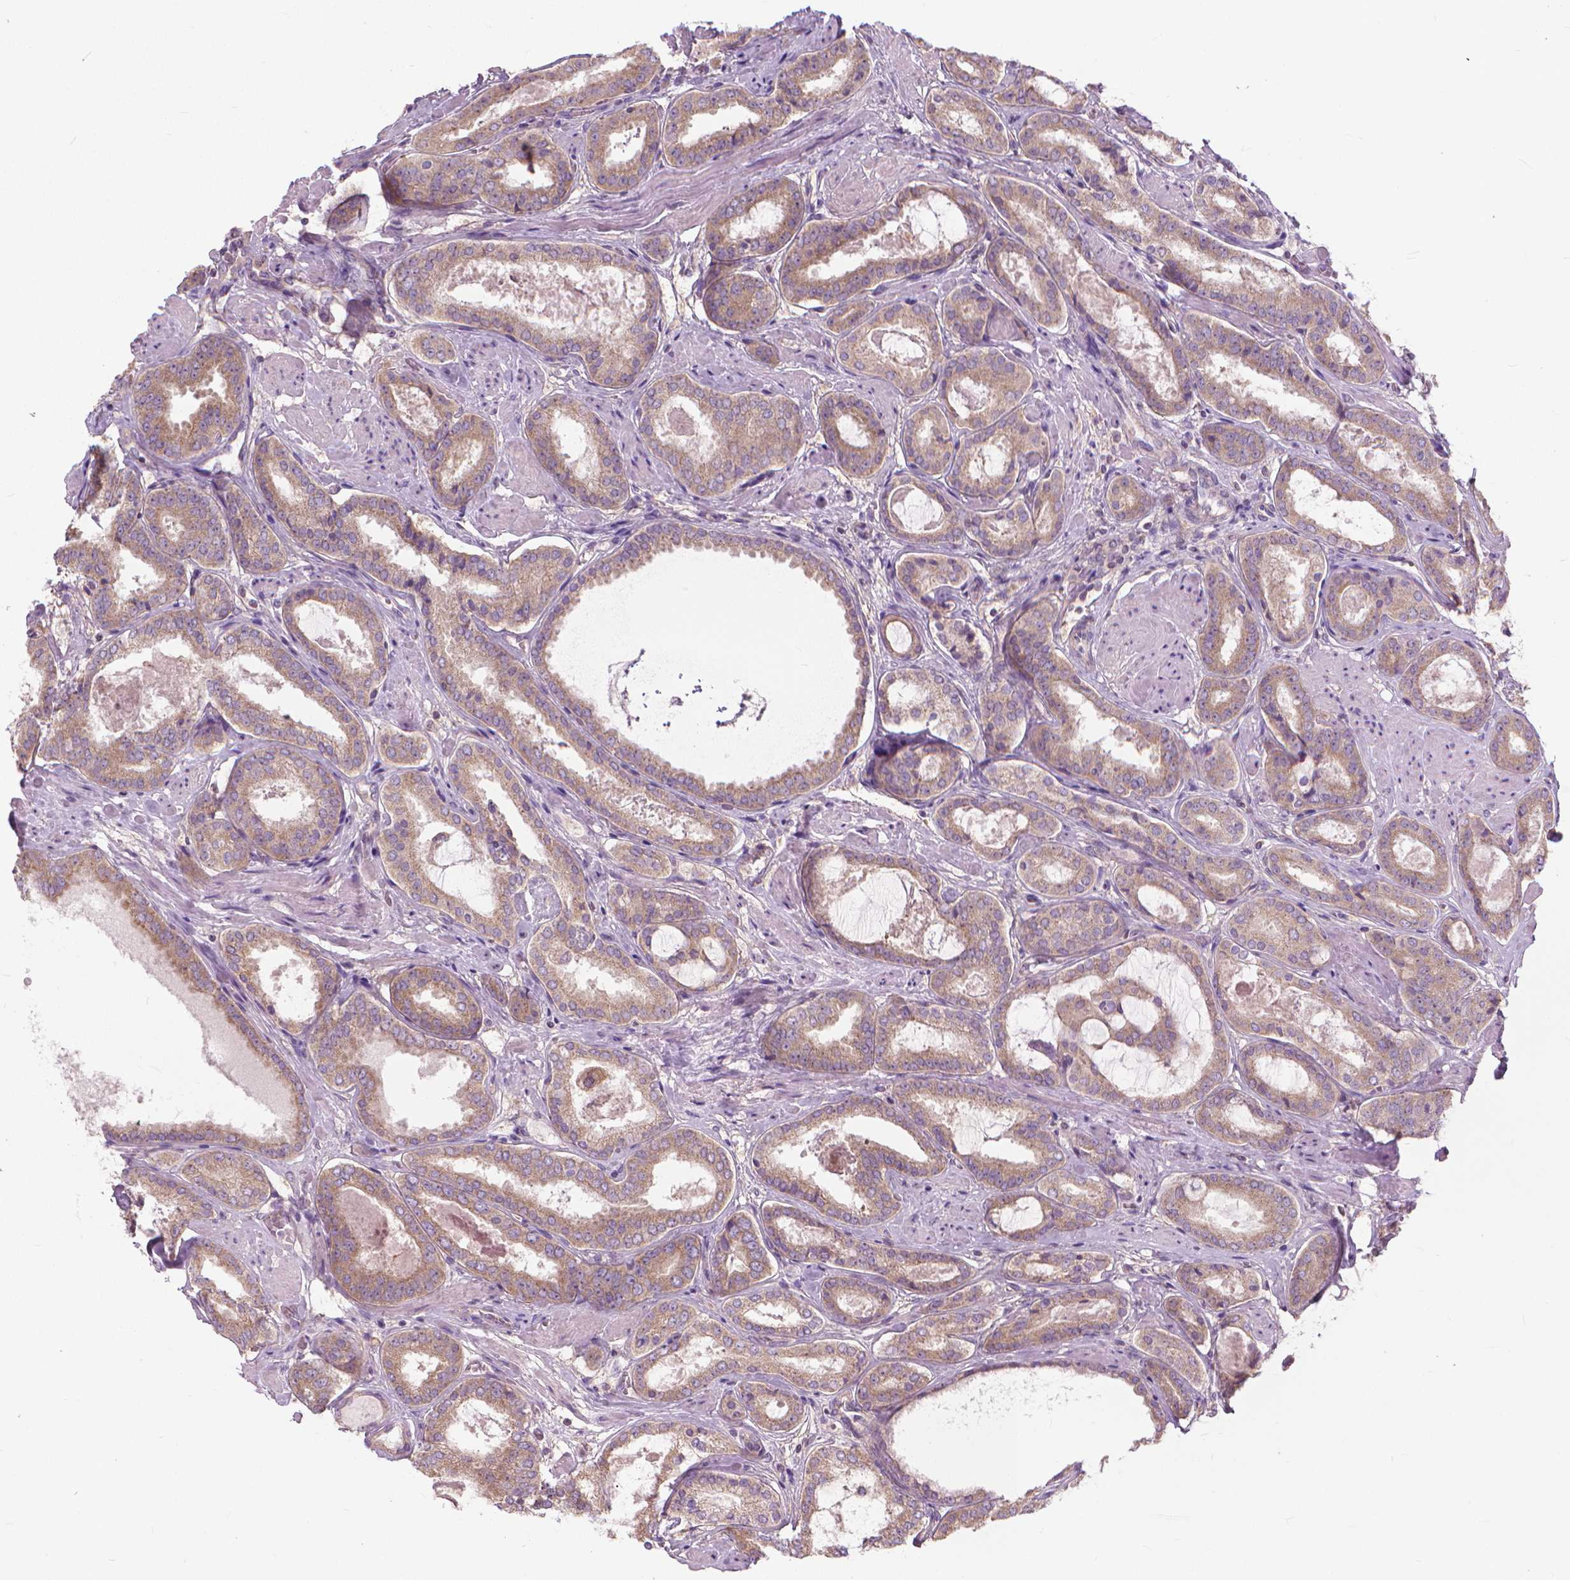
{"staining": {"intensity": "moderate", "quantity": ">75%", "location": "cytoplasmic/membranous"}, "tissue": "prostate cancer", "cell_type": "Tumor cells", "image_type": "cancer", "snomed": [{"axis": "morphology", "description": "Adenocarcinoma, High grade"}, {"axis": "topography", "description": "Prostate"}], "caption": "DAB immunohistochemical staining of human adenocarcinoma (high-grade) (prostate) demonstrates moderate cytoplasmic/membranous protein expression in approximately >75% of tumor cells.", "gene": "NUDT1", "patient": {"sex": "male", "age": 63}}